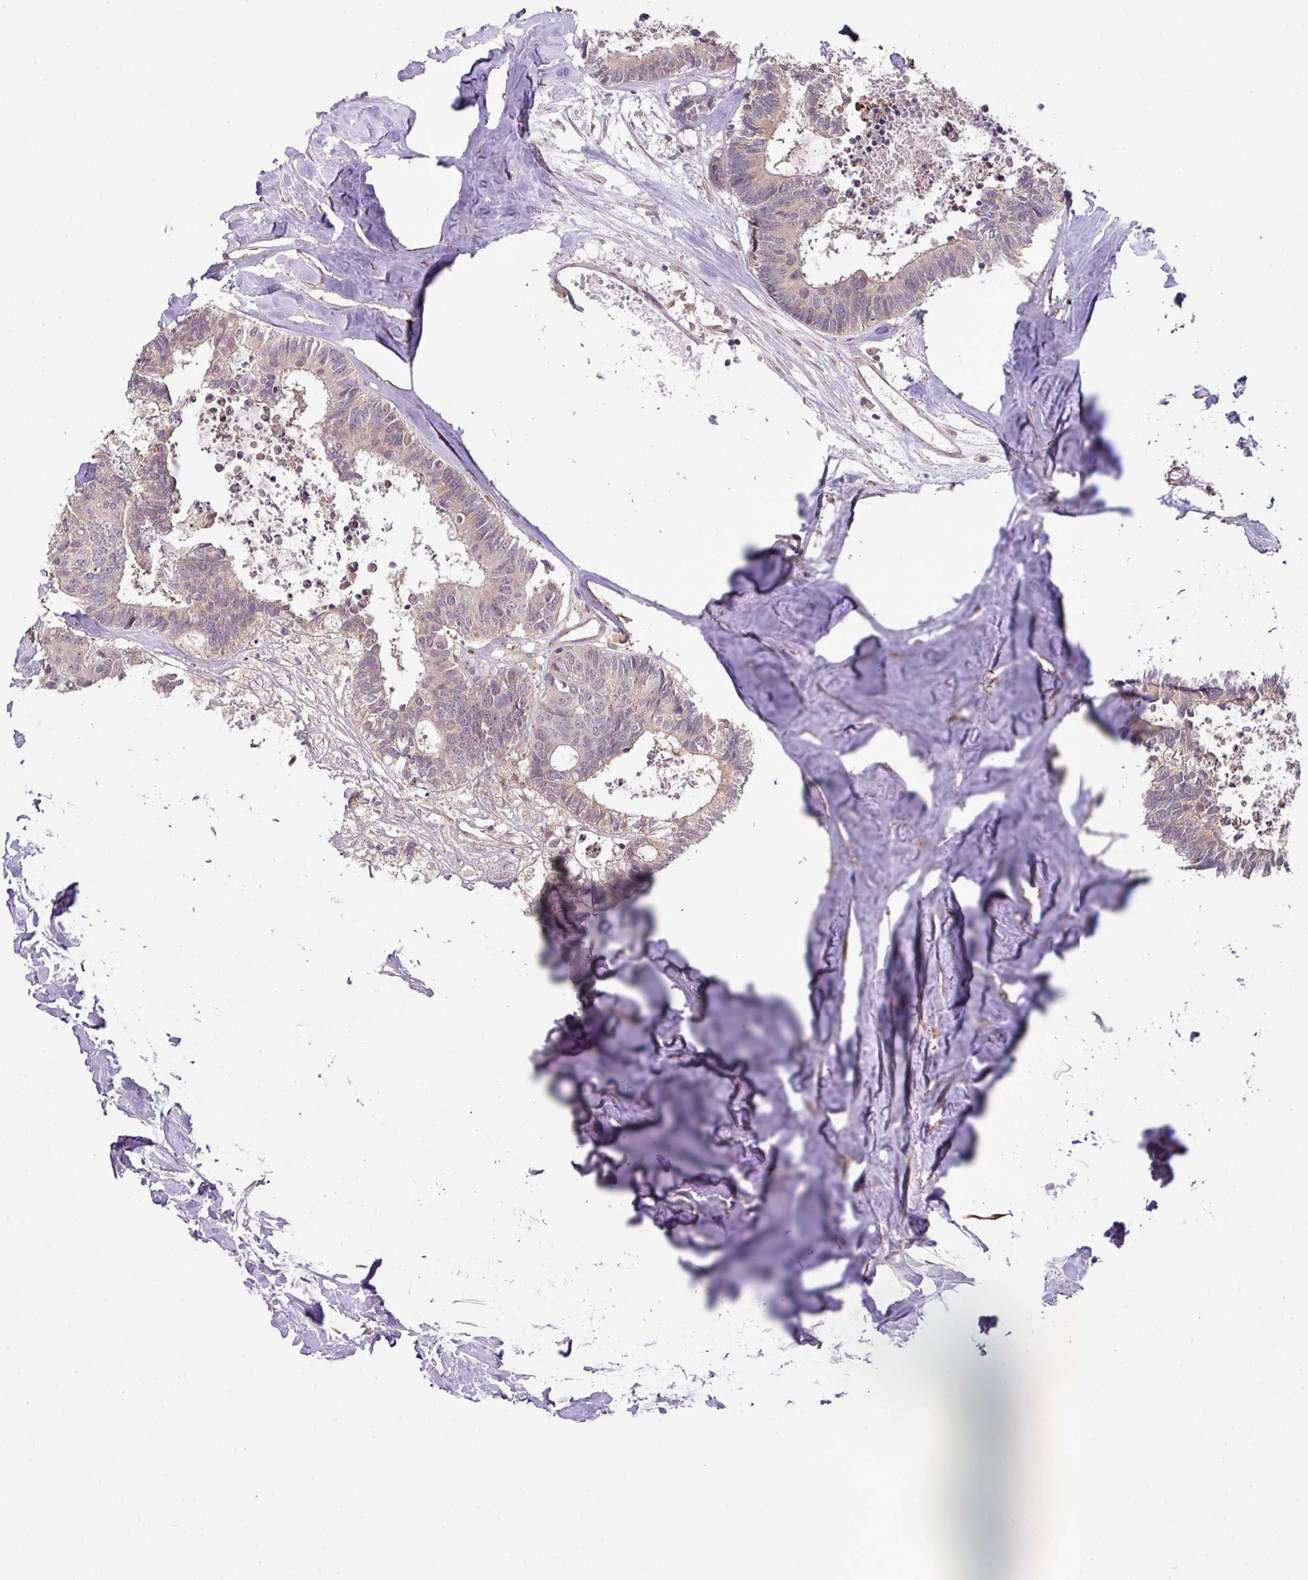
{"staining": {"intensity": "weak", "quantity": "25%-75%", "location": "cytoplasmic/membranous"}, "tissue": "colorectal cancer", "cell_type": "Tumor cells", "image_type": "cancer", "snomed": [{"axis": "morphology", "description": "Adenocarcinoma, NOS"}, {"axis": "topography", "description": "Colon"}, {"axis": "topography", "description": "Rectum"}], "caption": "This histopathology image shows immunohistochemistry (IHC) staining of colorectal adenocarcinoma, with low weak cytoplasmic/membranous staining in approximately 25%-75% of tumor cells.", "gene": "XIAP", "patient": {"sex": "male", "age": 57}}